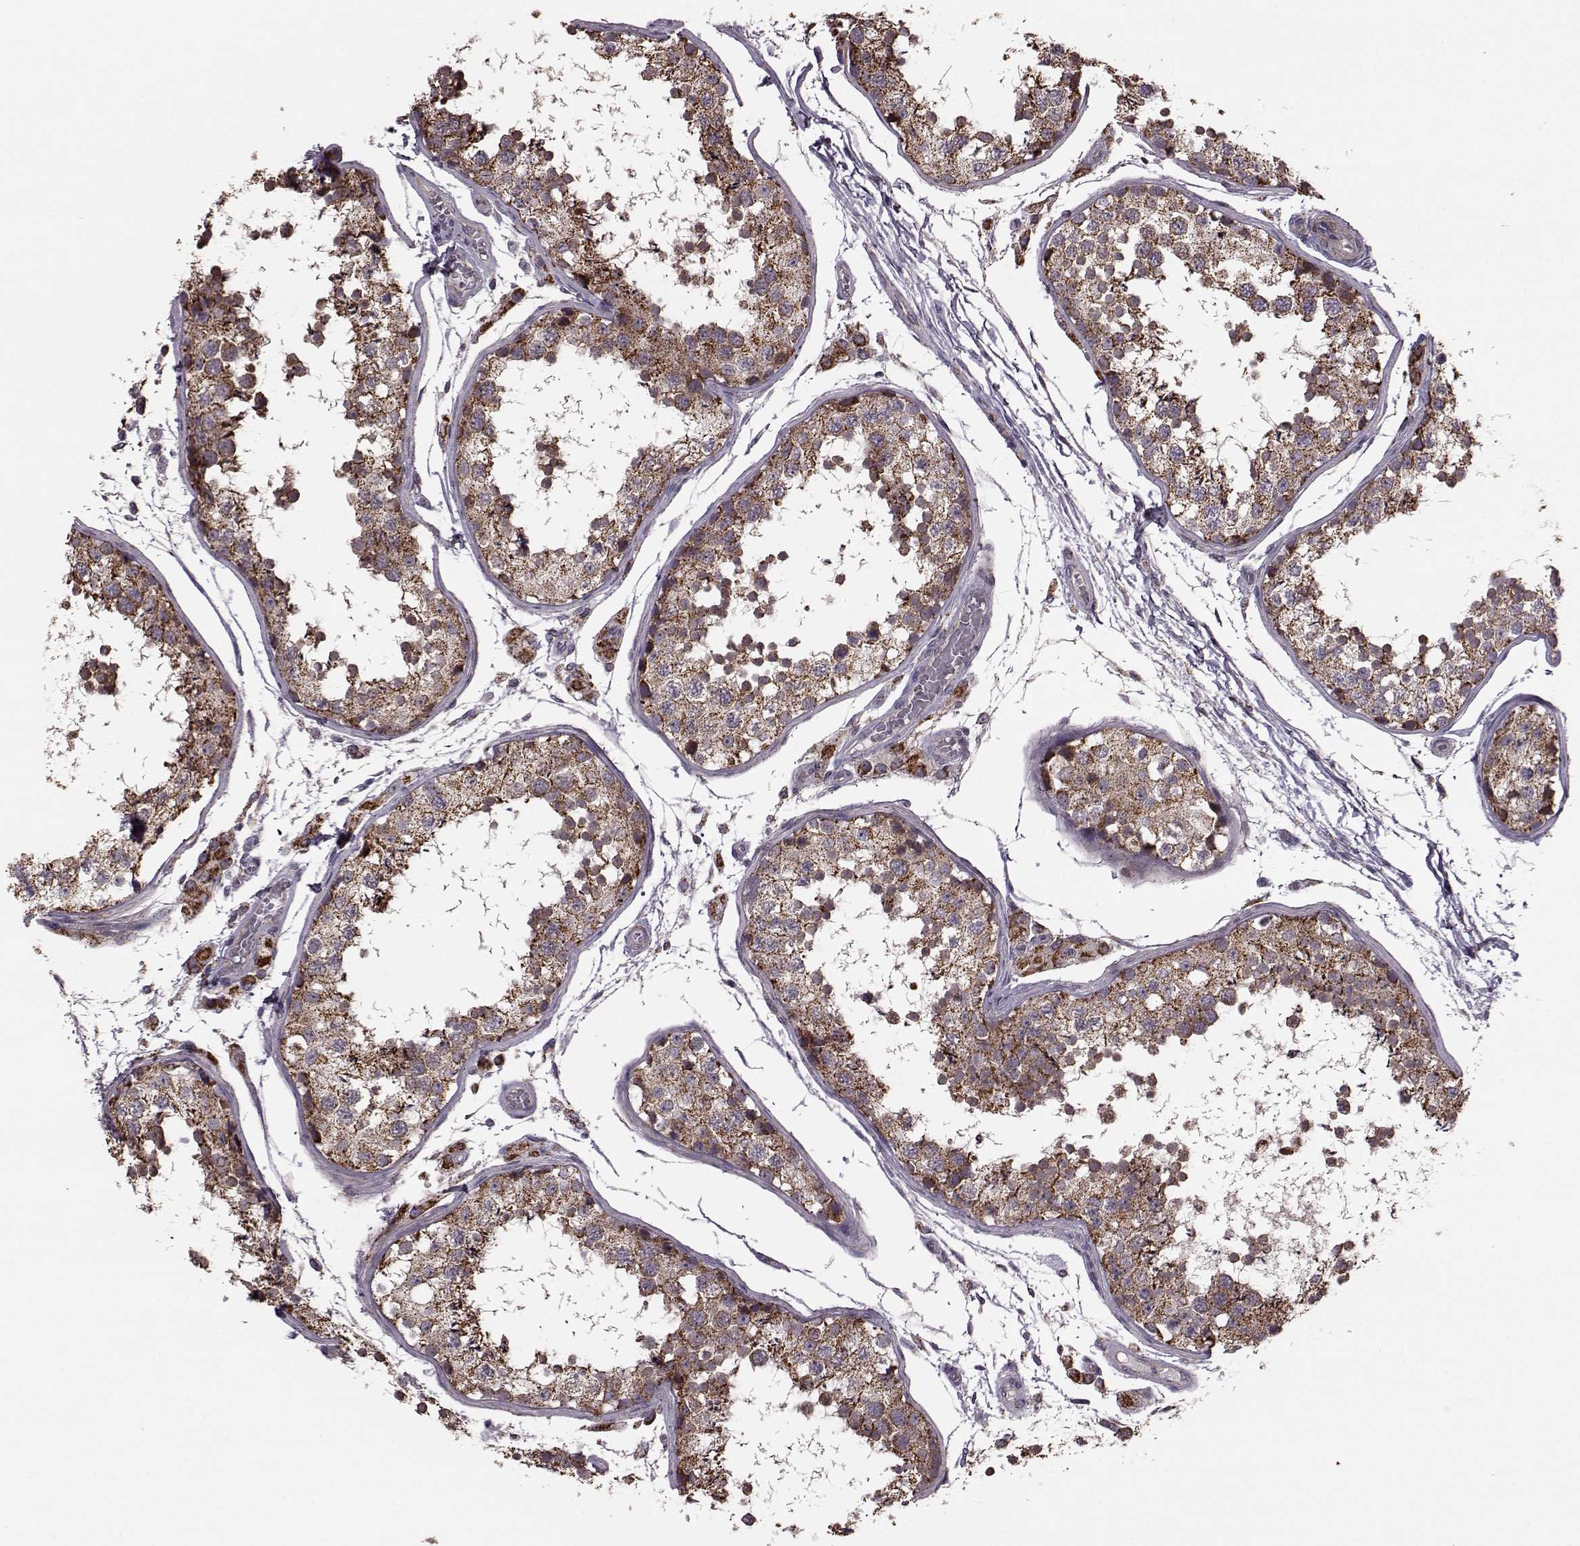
{"staining": {"intensity": "strong", "quantity": ">75%", "location": "cytoplasmic/membranous"}, "tissue": "testis", "cell_type": "Cells in seminiferous ducts", "image_type": "normal", "snomed": [{"axis": "morphology", "description": "Normal tissue, NOS"}, {"axis": "topography", "description": "Testis"}], "caption": "Normal testis was stained to show a protein in brown. There is high levels of strong cytoplasmic/membranous expression in about >75% of cells in seminiferous ducts.", "gene": "PUDP", "patient": {"sex": "male", "age": 29}}